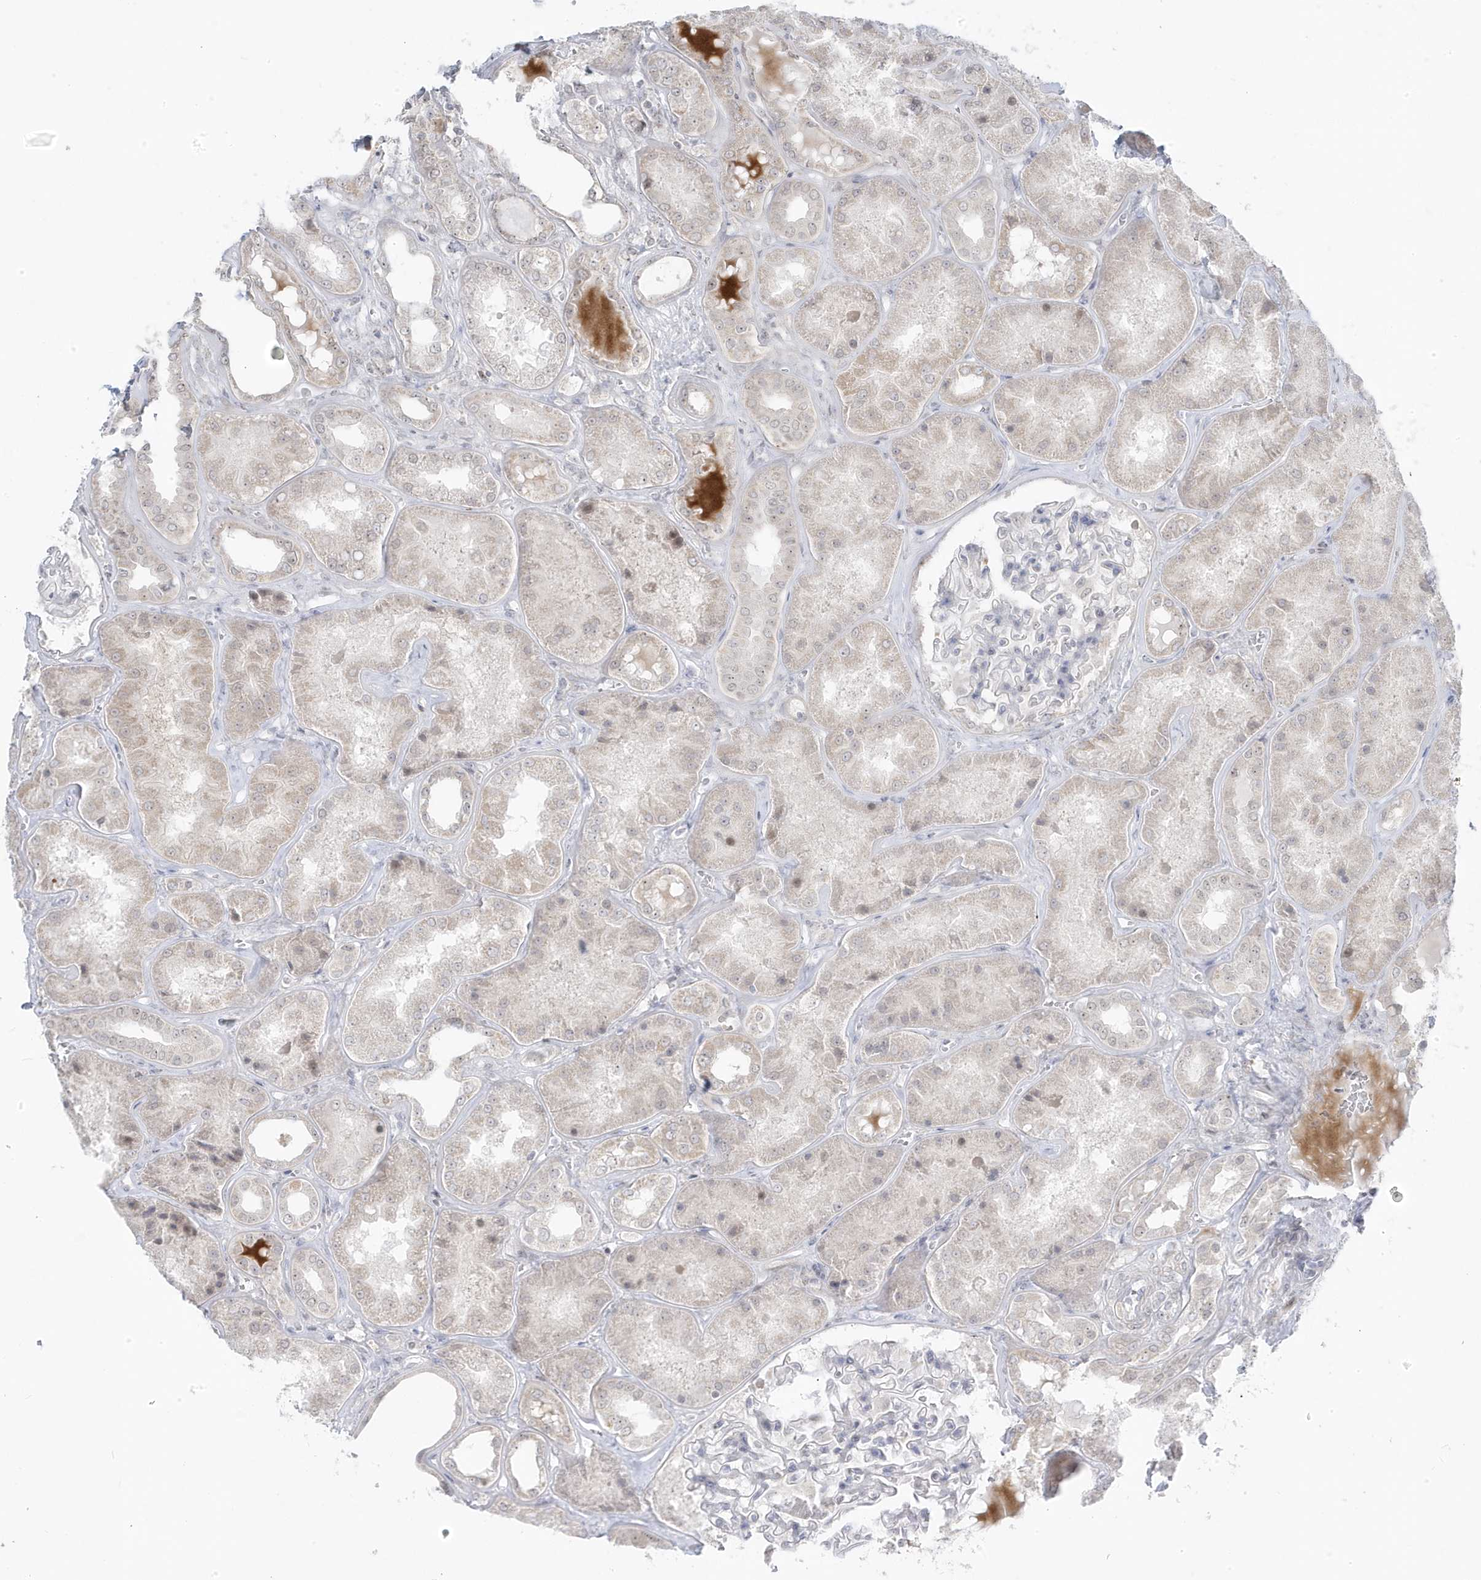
{"staining": {"intensity": "weak", "quantity": "<25%", "location": "nuclear"}, "tissue": "kidney", "cell_type": "Cells in glomeruli", "image_type": "normal", "snomed": [{"axis": "morphology", "description": "Normal tissue, NOS"}, {"axis": "topography", "description": "Kidney"}], "caption": "Immunohistochemical staining of benign kidney exhibits no significant staining in cells in glomeruli.", "gene": "TSEN15", "patient": {"sex": "female", "age": 56}}